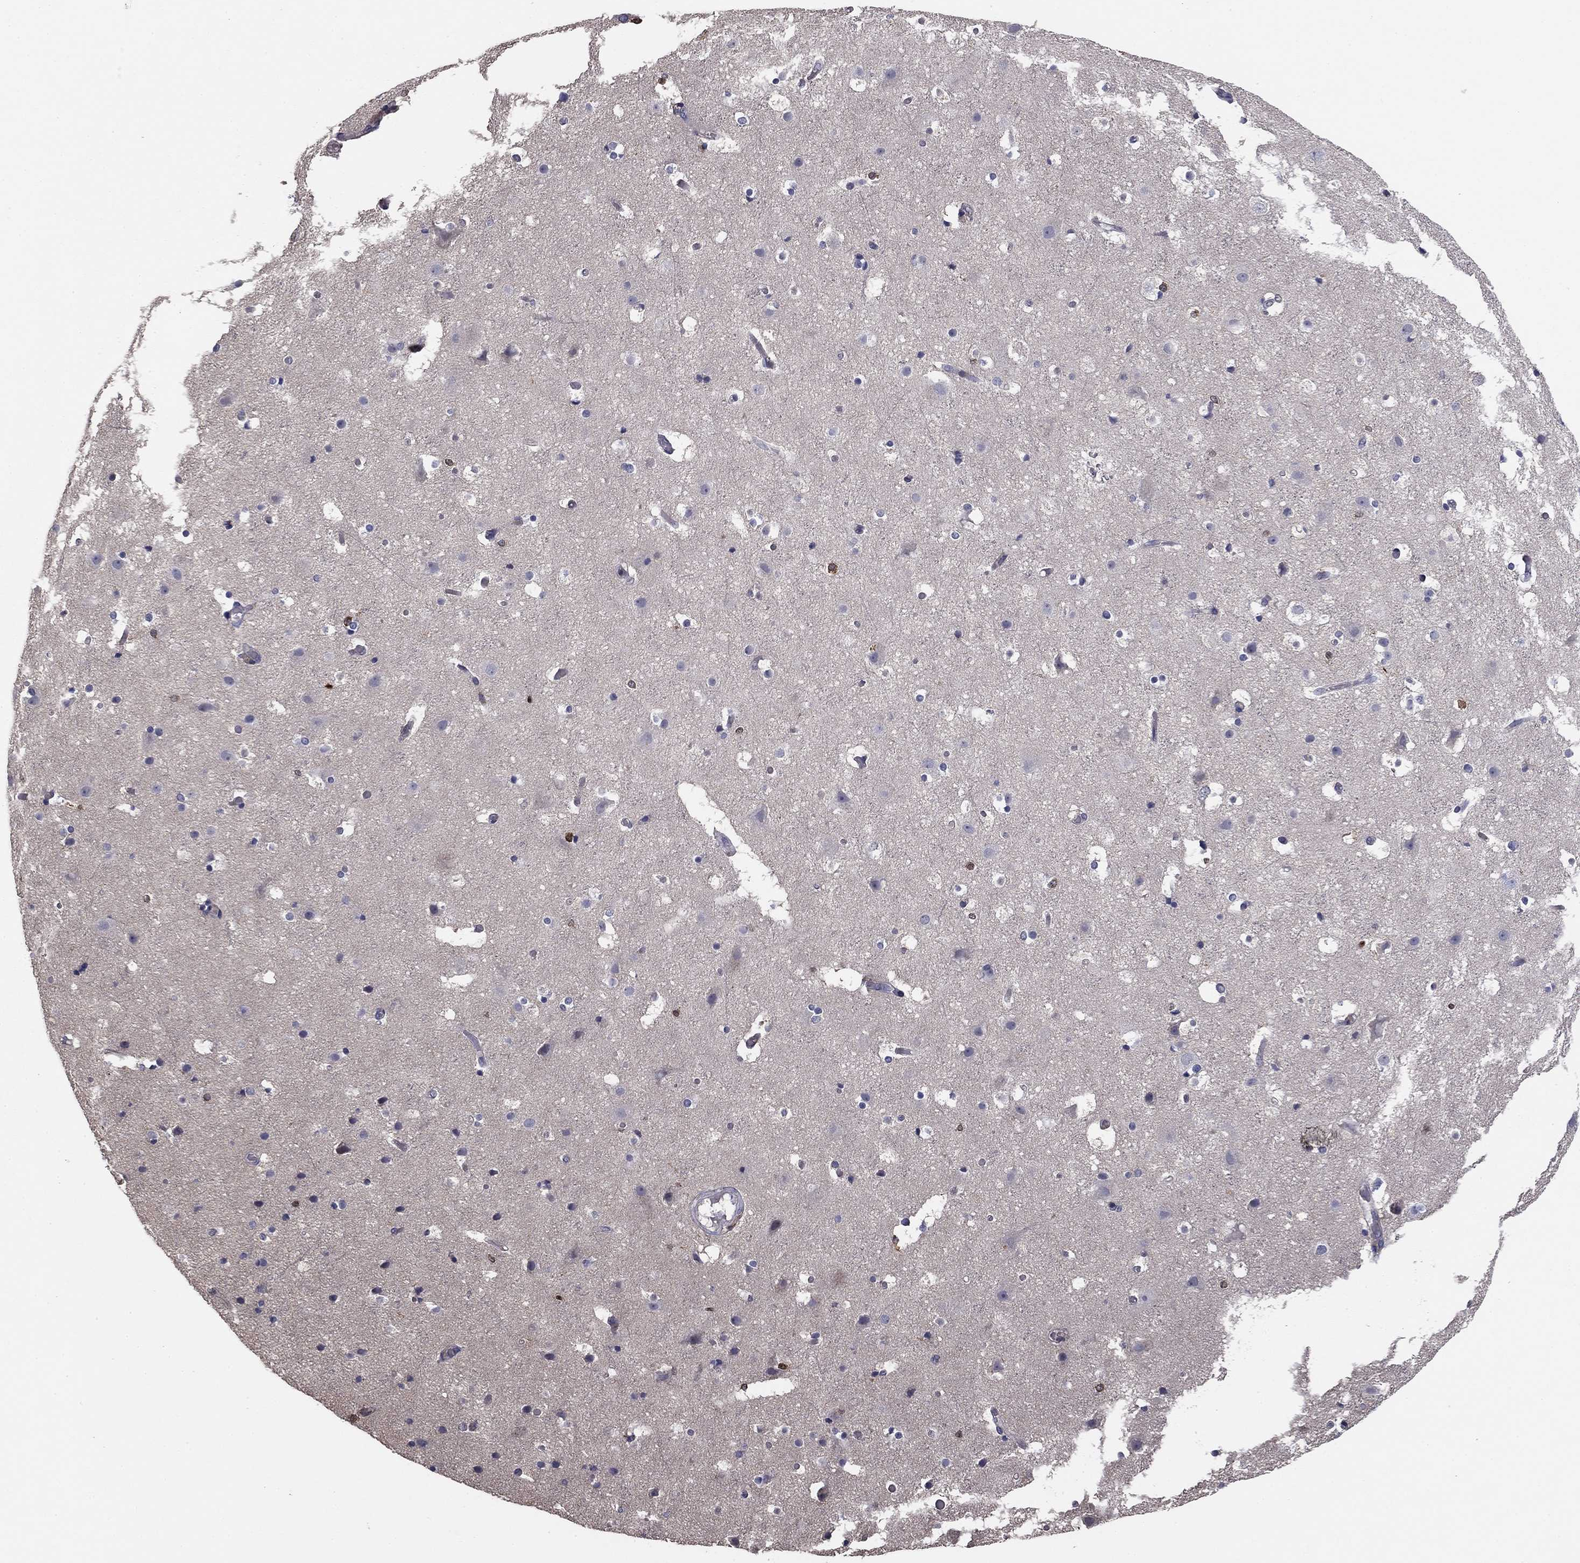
{"staining": {"intensity": "negative", "quantity": "none", "location": "none"}, "tissue": "cerebral cortex", "cell_type": "Endothelial cells", "image_type": "normal", "snomed": [{"axis": "morphology", "description": "Normal tissue, NOS"}, {"axis": "topography", "description": "Cerebral cortex"}], "caption": "There is no significant expression in endothelial cells of cerebral cortex. (DAB IHC with hematoxylin counter stain).", "gene": "PLCB2", "patient": {"sex": "female", "age": 52}}